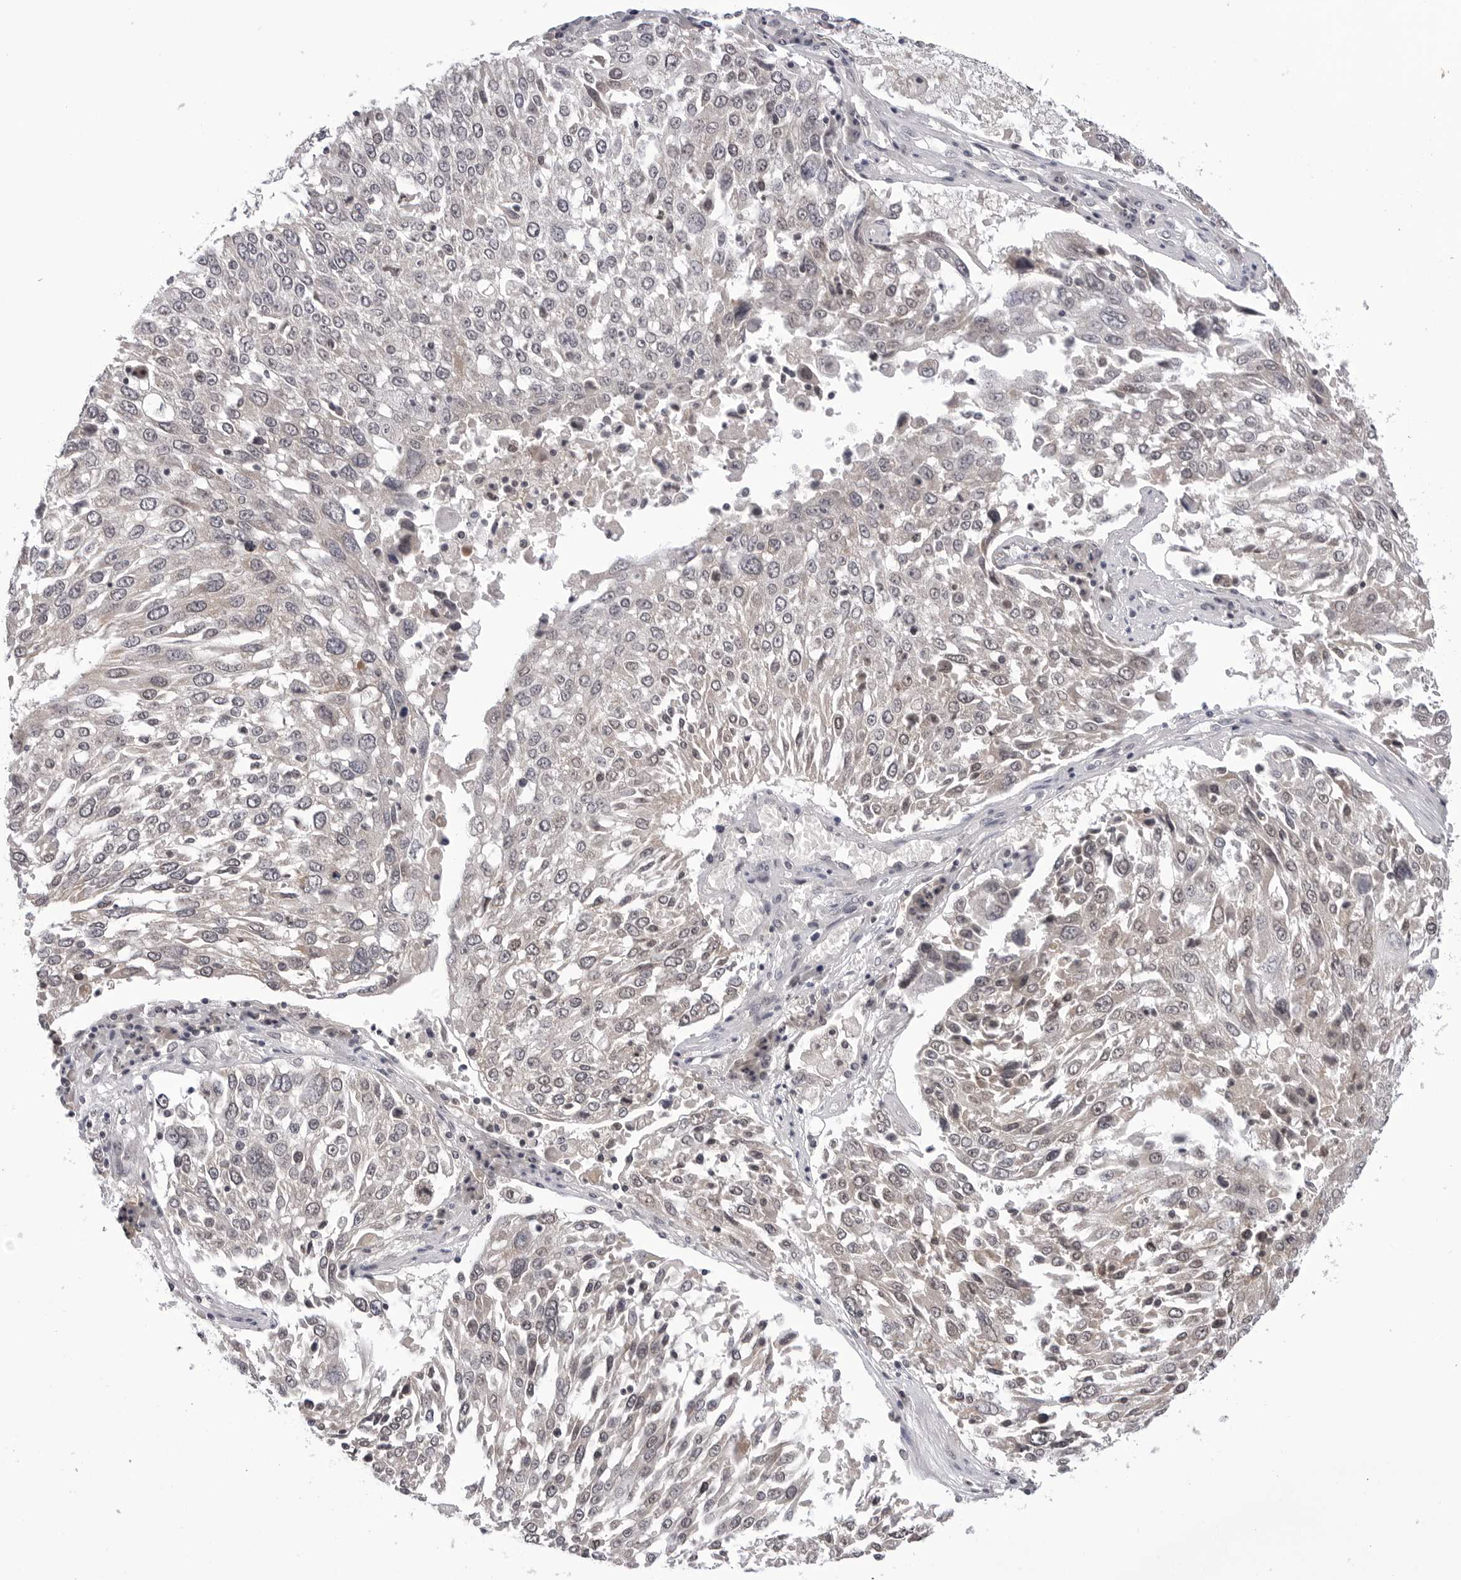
{"staining": {"intensity": "negative", "quantity": "none", "location": "none"}, "tissue": "lung cancer", "cell_type": "Tumor cells", "image_type": "cancer", "snomed": [{"axis": "morphology", "description": "Squamous cell carcinoma, NOS"}, {"axis": "topography", "description": "Lung"}], "caption": "Squamous cell carcinoma (lung) was stained to show a protein in brown. There is no significant expression in tumor cells.", "gene": "CDK20", "patient": {"sex": "male", "age": 65}}